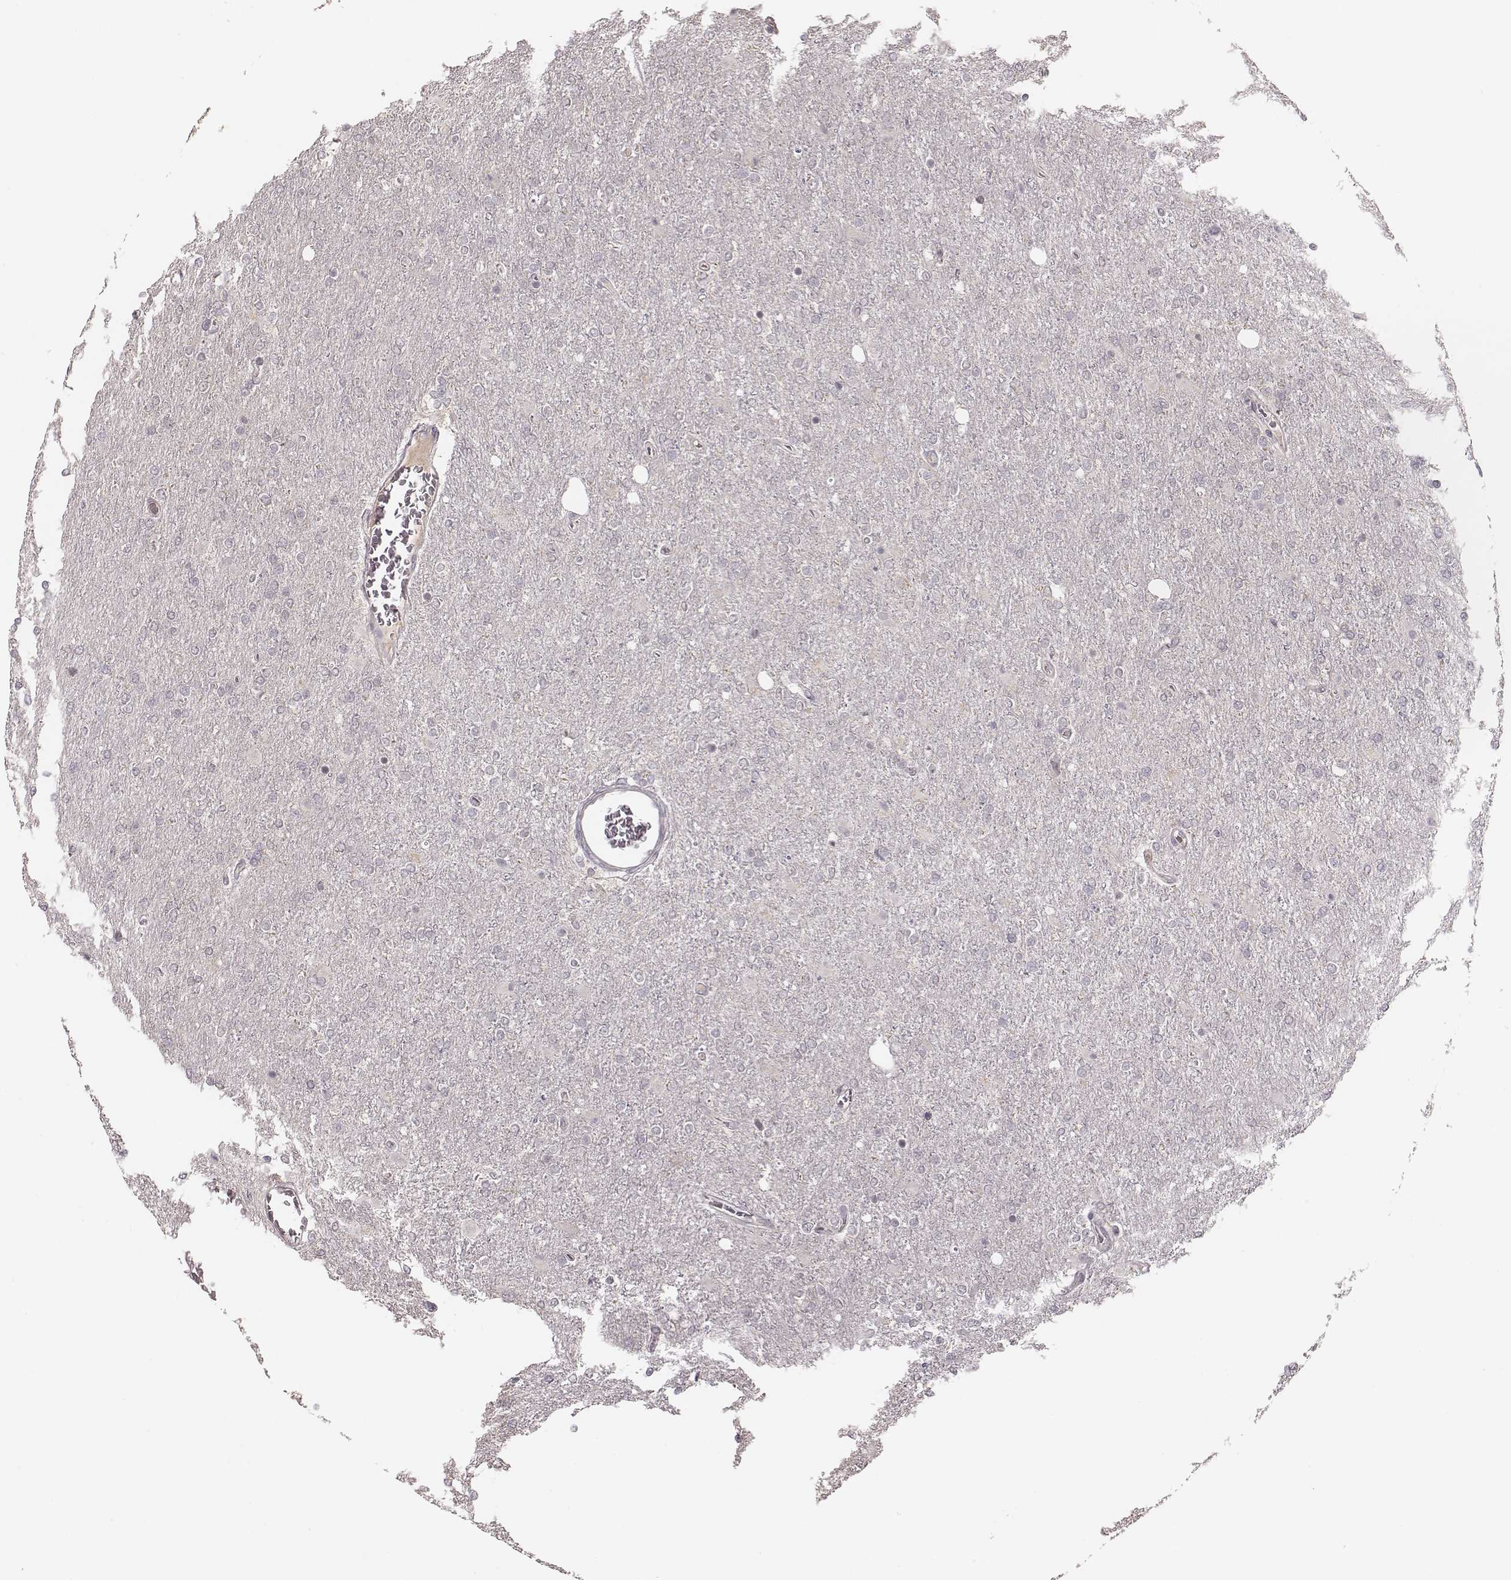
{"staining": {"intensity": "negative", "quantity": "none", "location": "none"}, "tissue": "glioma", "cell_type": "Tumor cells", "image_type": "cancer", "snomed": [{"axis": "morphology", "description": "Glioma, malignant, High grade"}, {"axis": "topography", "description": "Cerebral cortex"}], "caption": "This is a histopathology image of immunohistochemistry staining of malignant glioma (high-grade), which shows no expression in tumor cells.", "gene": "LY6K", "patient": {"sex": "male", "age": 70}}